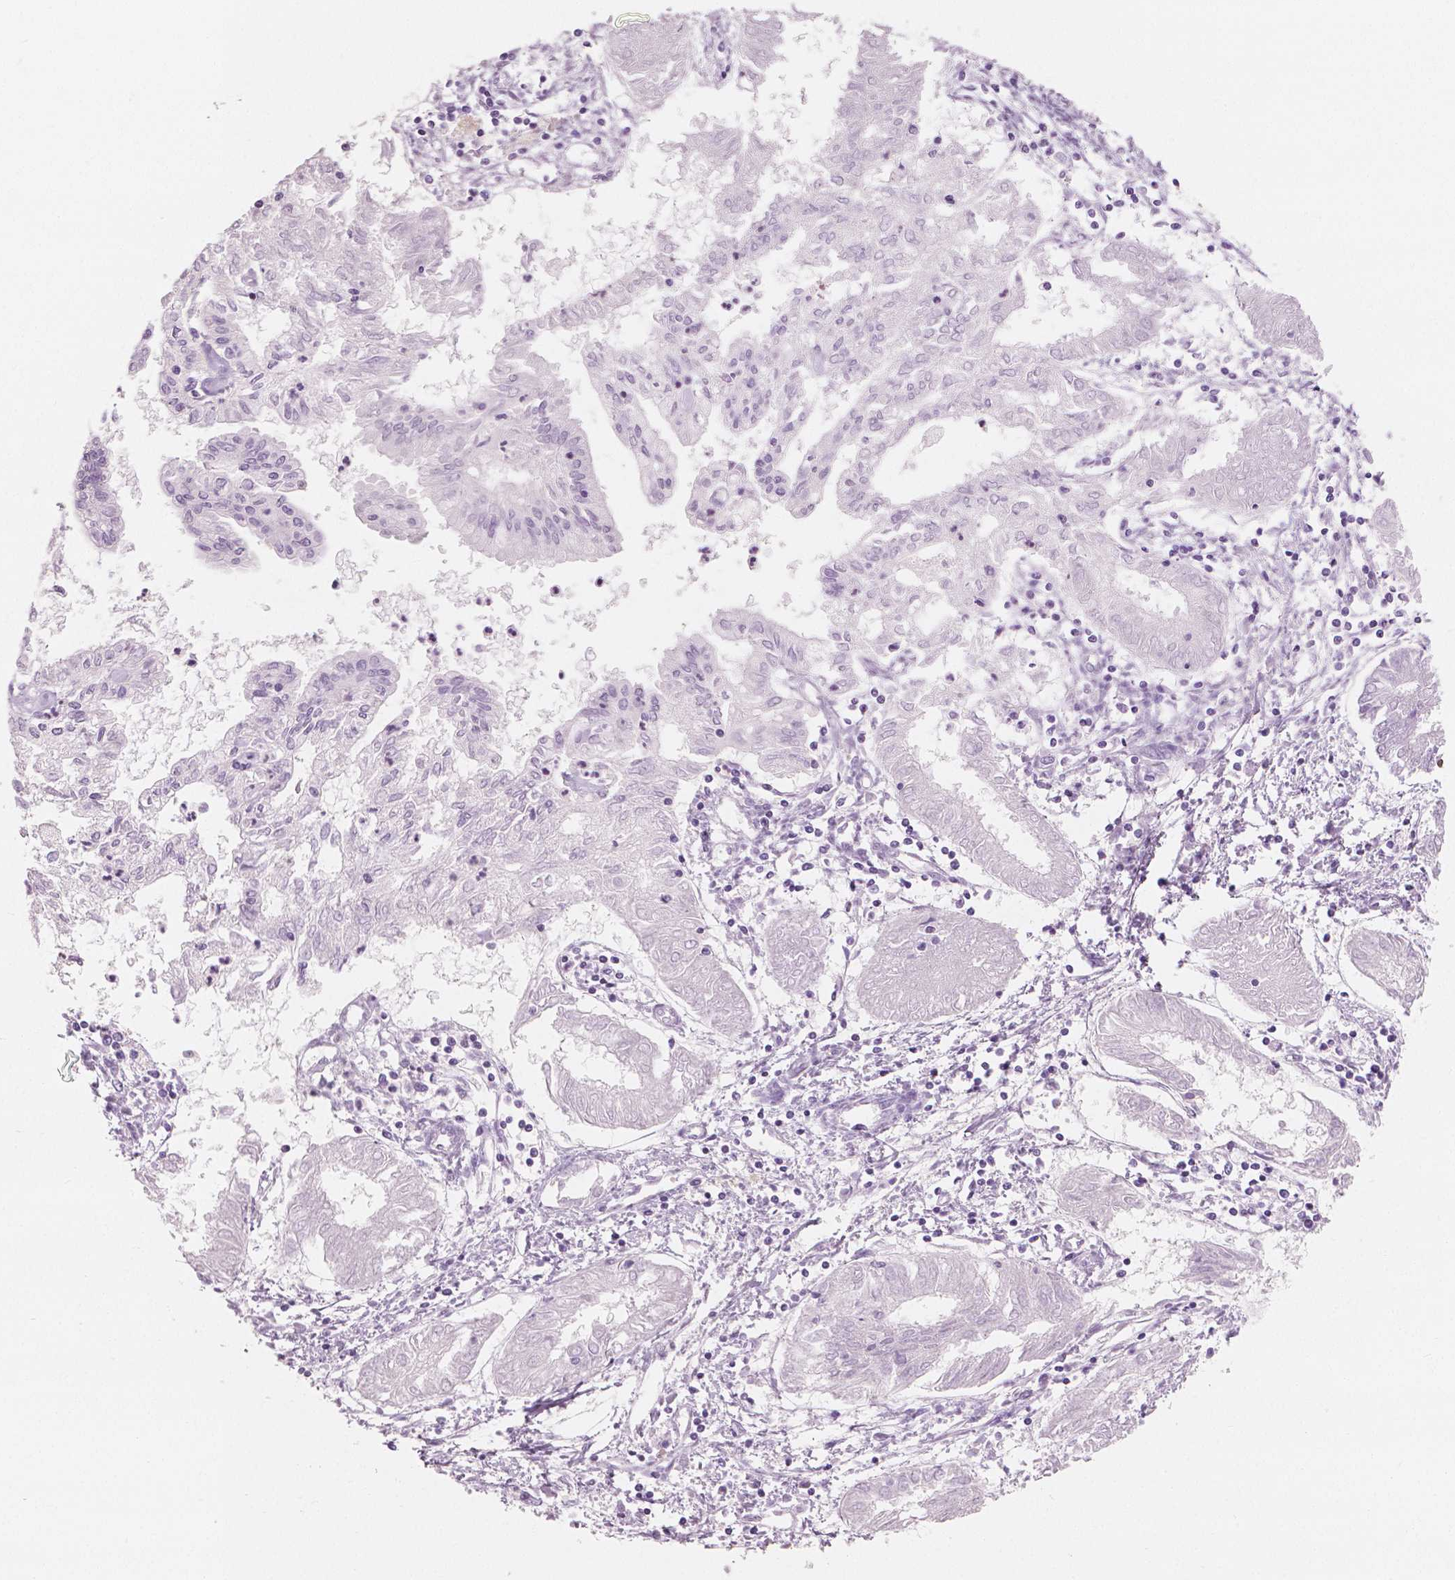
{"staining": {"intensity": "negative", "quantity": "none", "location": "none"}, "tissue": "endometrial cancer", "cell_type": "Tumor cells", "image_type": "cancer", "snomed": [{"axis": "morphology", "description": "Adenocarcinoma, NOS"}, {"axis": "topography", "description": "Endometrium"}], "caption": "The immunohistochemistry photomicrograph has no significant staining in tumor cells of endometrial cancer (adenocarcinoma) tissue.", "gene": "PLIN4", "patient": {"sex": "female", "age": 68}}